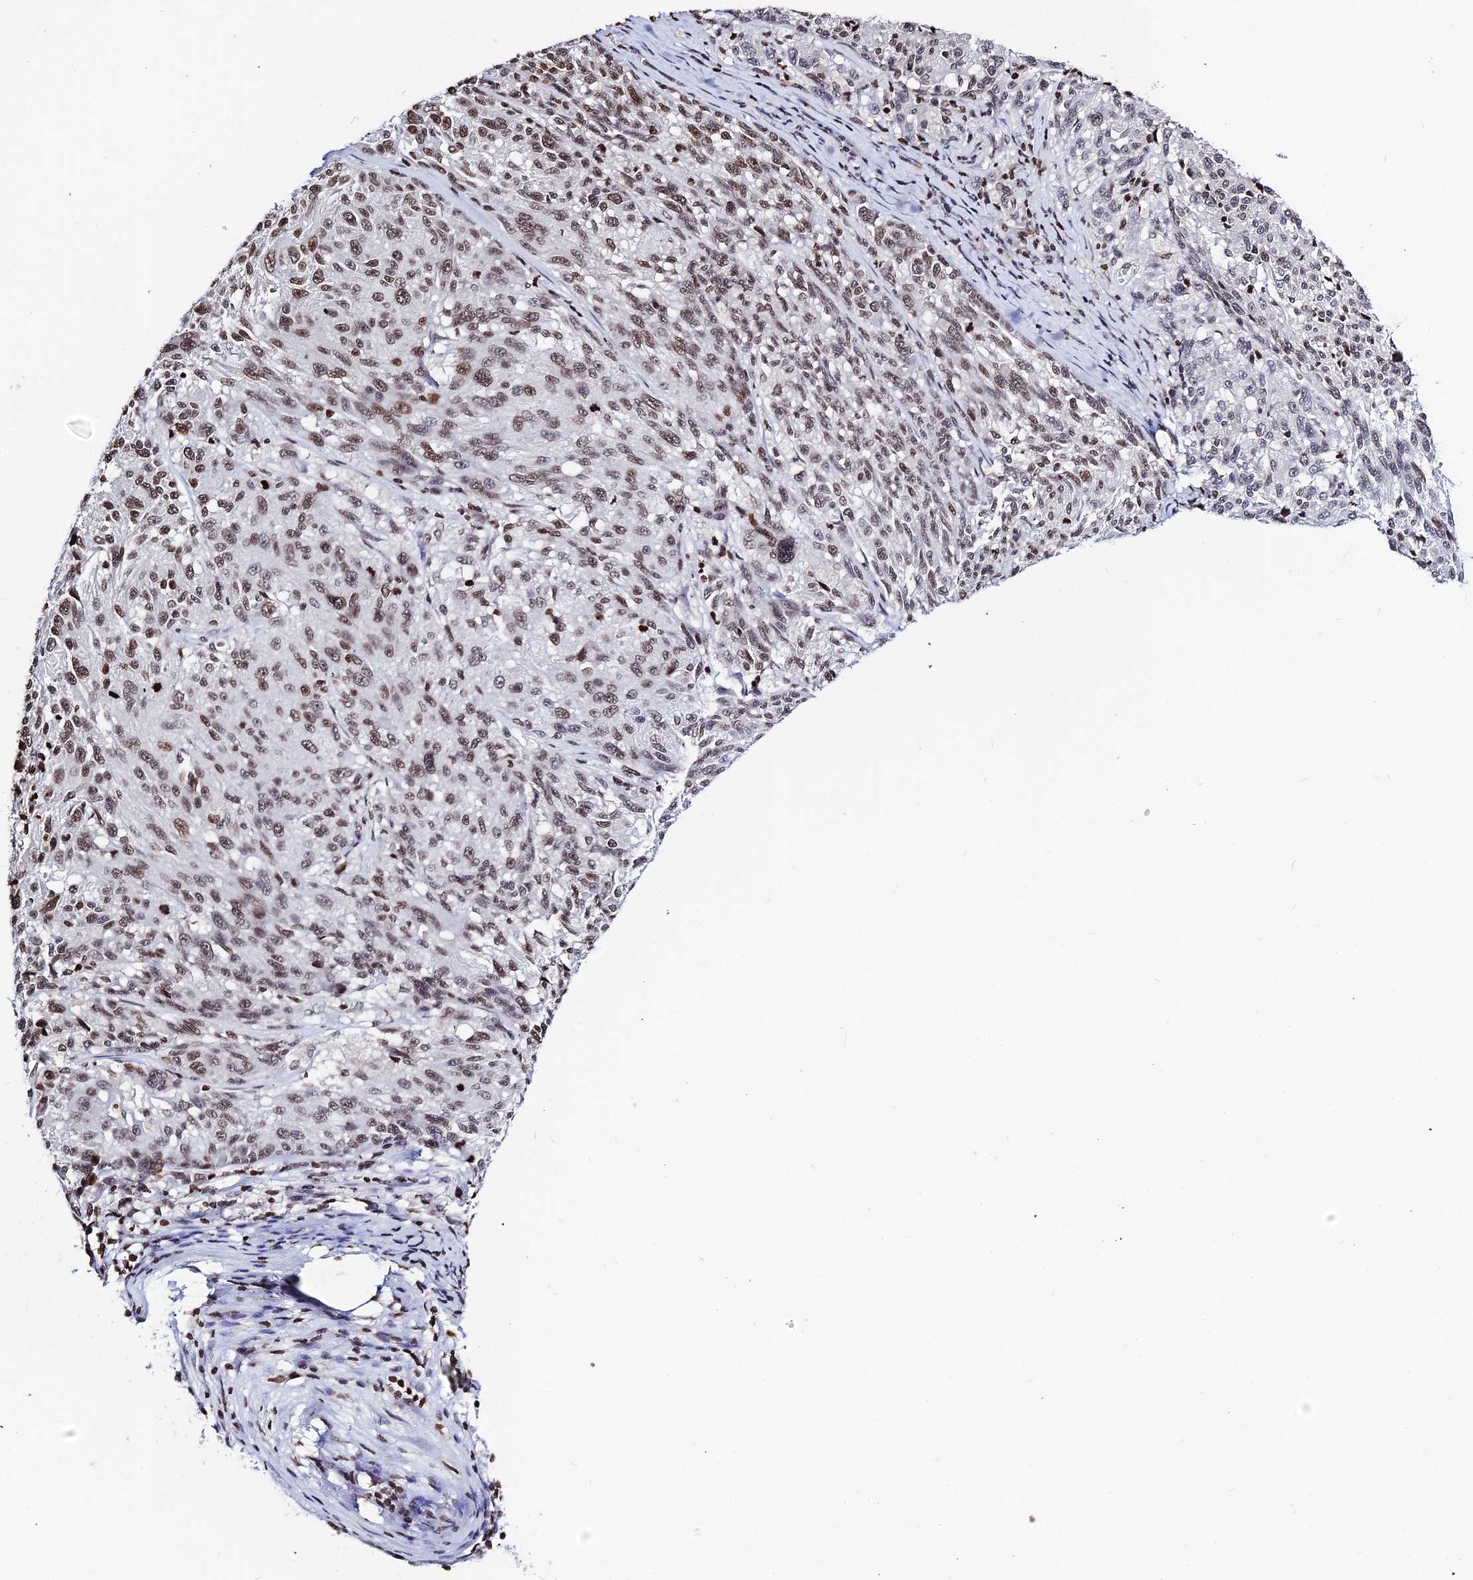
{"staining": {"intensity": "moderate", "quantity": "25%-75%", "location": "nuclear"}, "tissue": "melanoma", "cell_type": "Tumor cells", "image_type": "cancer", "snomed": [{"axis": "morphology", "description": "Malignant melanoma, NOS"}, {"axis": "topography", "description": "Skin"}], "caption": "Melanoma stained with immunohistochemistry (IHC) shows moderate nuclear staining in approximately 25%-75% of tumor cells.", "gene": "MACROH2A2", "patient": {"sex": "male", "age": 53}}